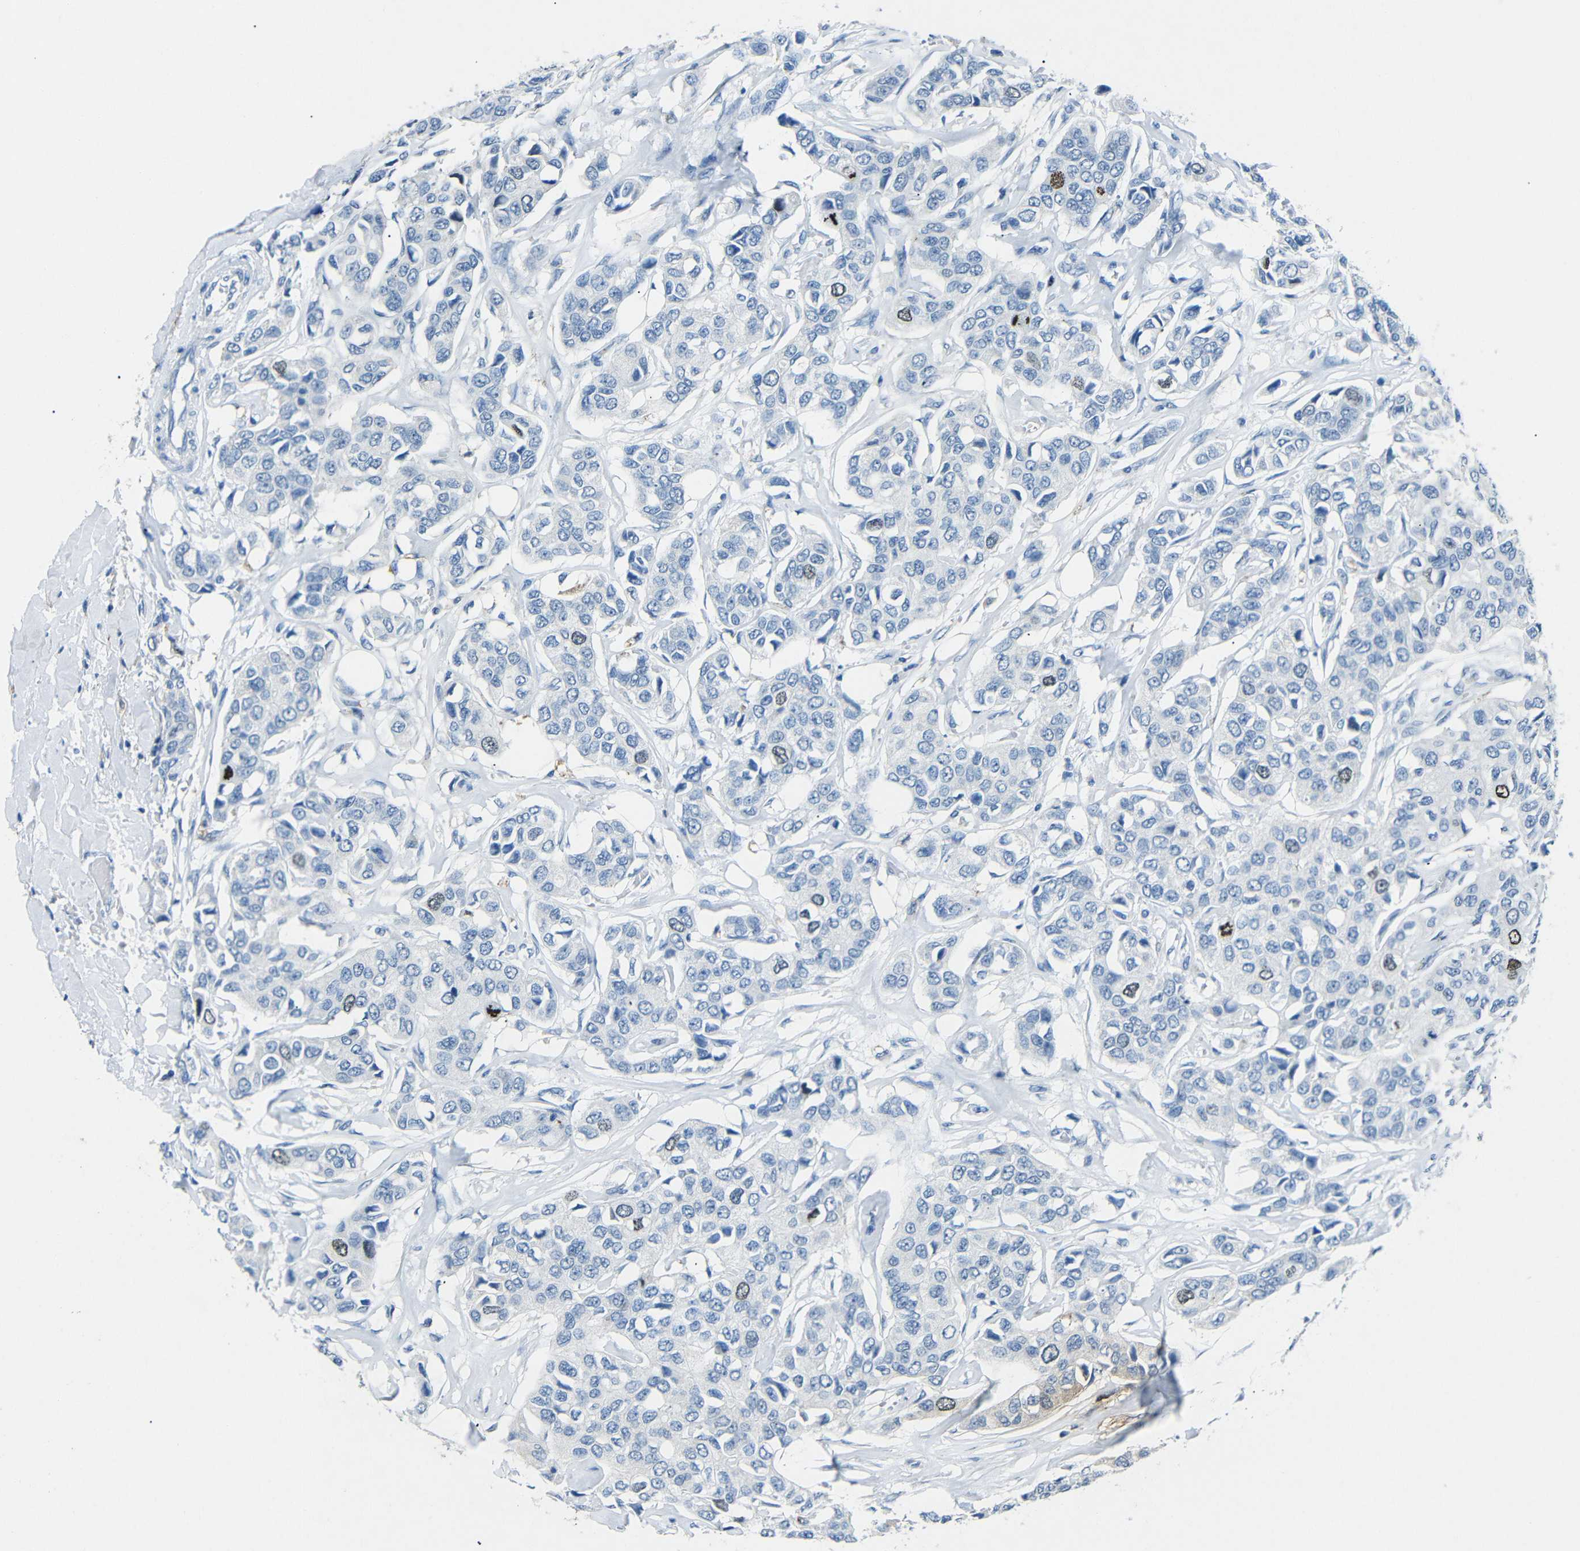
{"staining": {"intensity": "moderate", "quantity": "<25%", "location": "nuclear"}, "tissue": "breast cancer", "cell_type": "Tumor cells", "image_type": "cancer", "snomed": [{"axis": "morphology", "description": "Duct carcinoma"}, {"axis": "topography", "description": "Breast"}], "caption": "A brown stain highlights moderate nuclear positivity of a protein in breast cancer (invasive ductal carcinoma) tumor cells. The protein is stained brown, and the nuclei are stained in blue (DAB IHC with brightfield microscopy, high magnification).", "gene": "INCENP", "patient": {"sex": "female", "age": 80}}